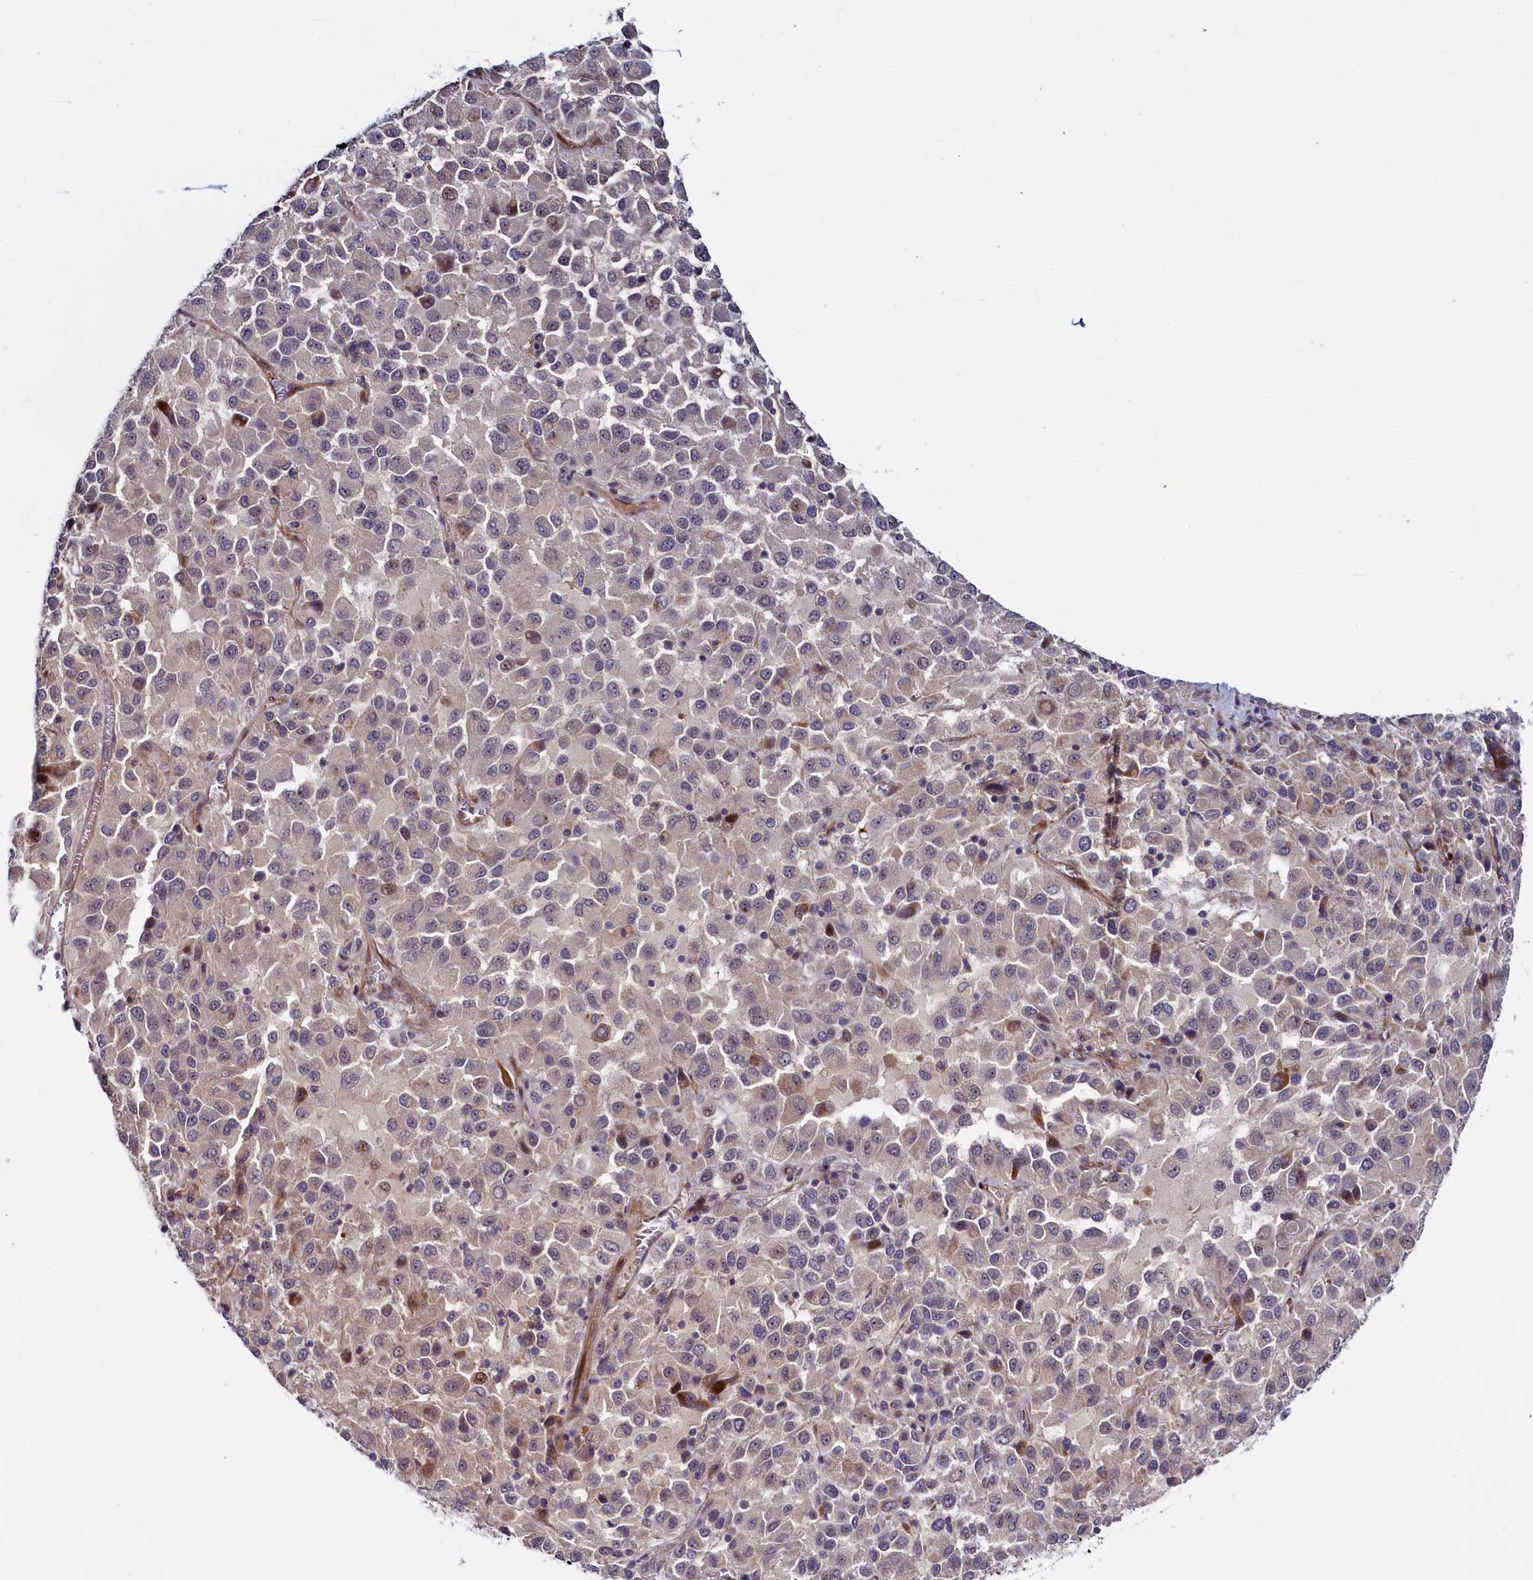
{"staining": {"intensity": "moderate", "quantity": "<25%", "location": "nuclear"}, "tissue": "melanoma", "cell_type": "Tumor cells", "image_type": "cancer", "snomed": [{"axis": "morphology", "description": "Malignant melanoma, Metastatic site"}, {"axis": "topography", "description": "Lung"}], "caption": "Protein expression analysis of melanoma exhibits moderate nuclear expression in about <25% of tumor cells.", "gene": "PIK3C3", "patient": {"sex": "male", "age": 64}}